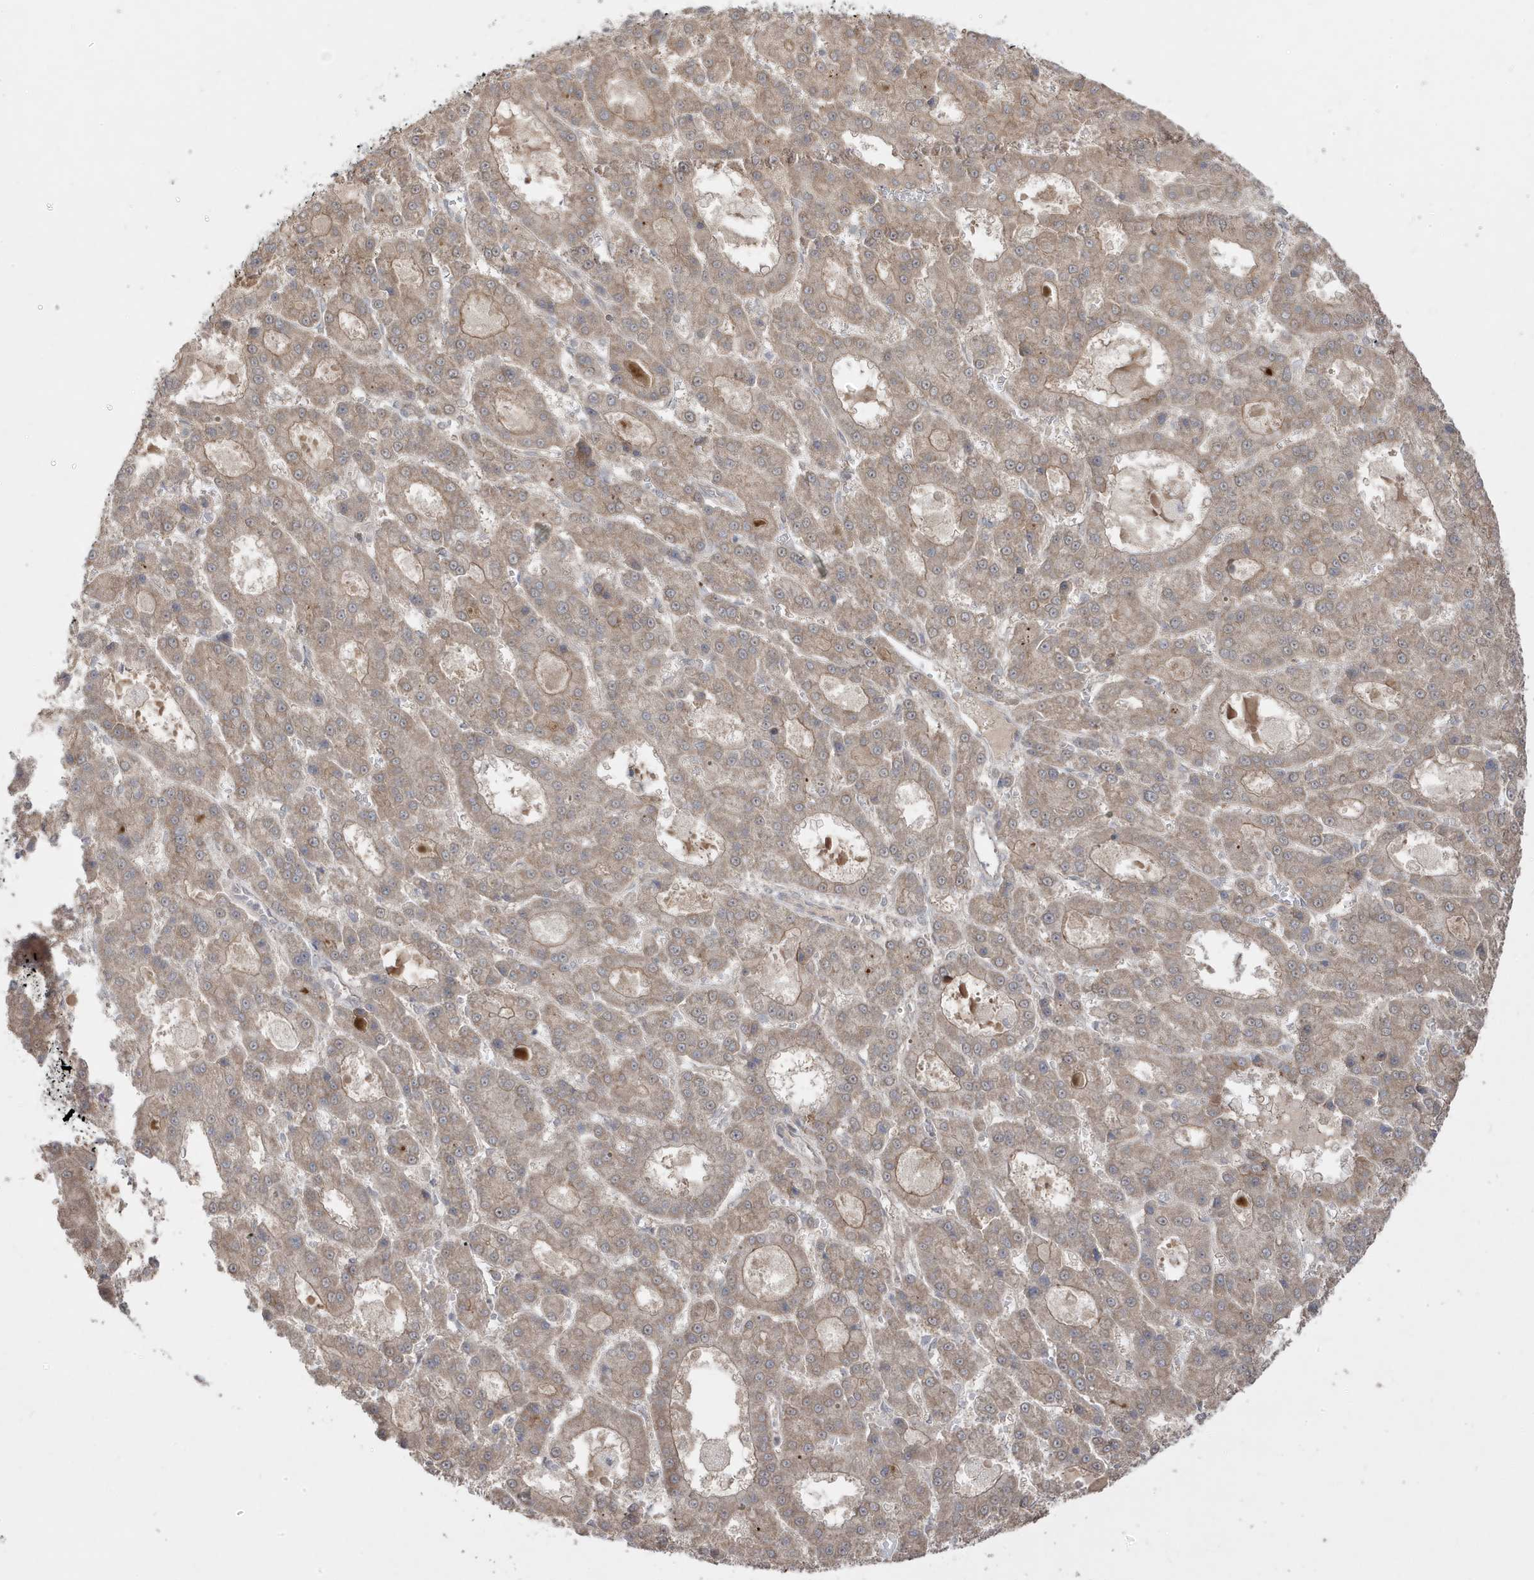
{"staining": {"intensity": "weak", "quantity": ">75%", "location": "cytoplasmic/membranous"}, "tissue": "liver cancer", "cell_type": "Tumor cells", "image_type": "cancer", "snomed": [{"axis": "morphology", "description": "Carcinoma, Hepatocellular, NOS"}, {"axis": "topography", "description": "Liver"}], "caption": "Tumor cells display low levels of weak cytoplasmic/membranous expression in about >75% of cells in liver cancer.", "gene": "DNAJC12", "patient": {"sex": "male", "age": 70}}